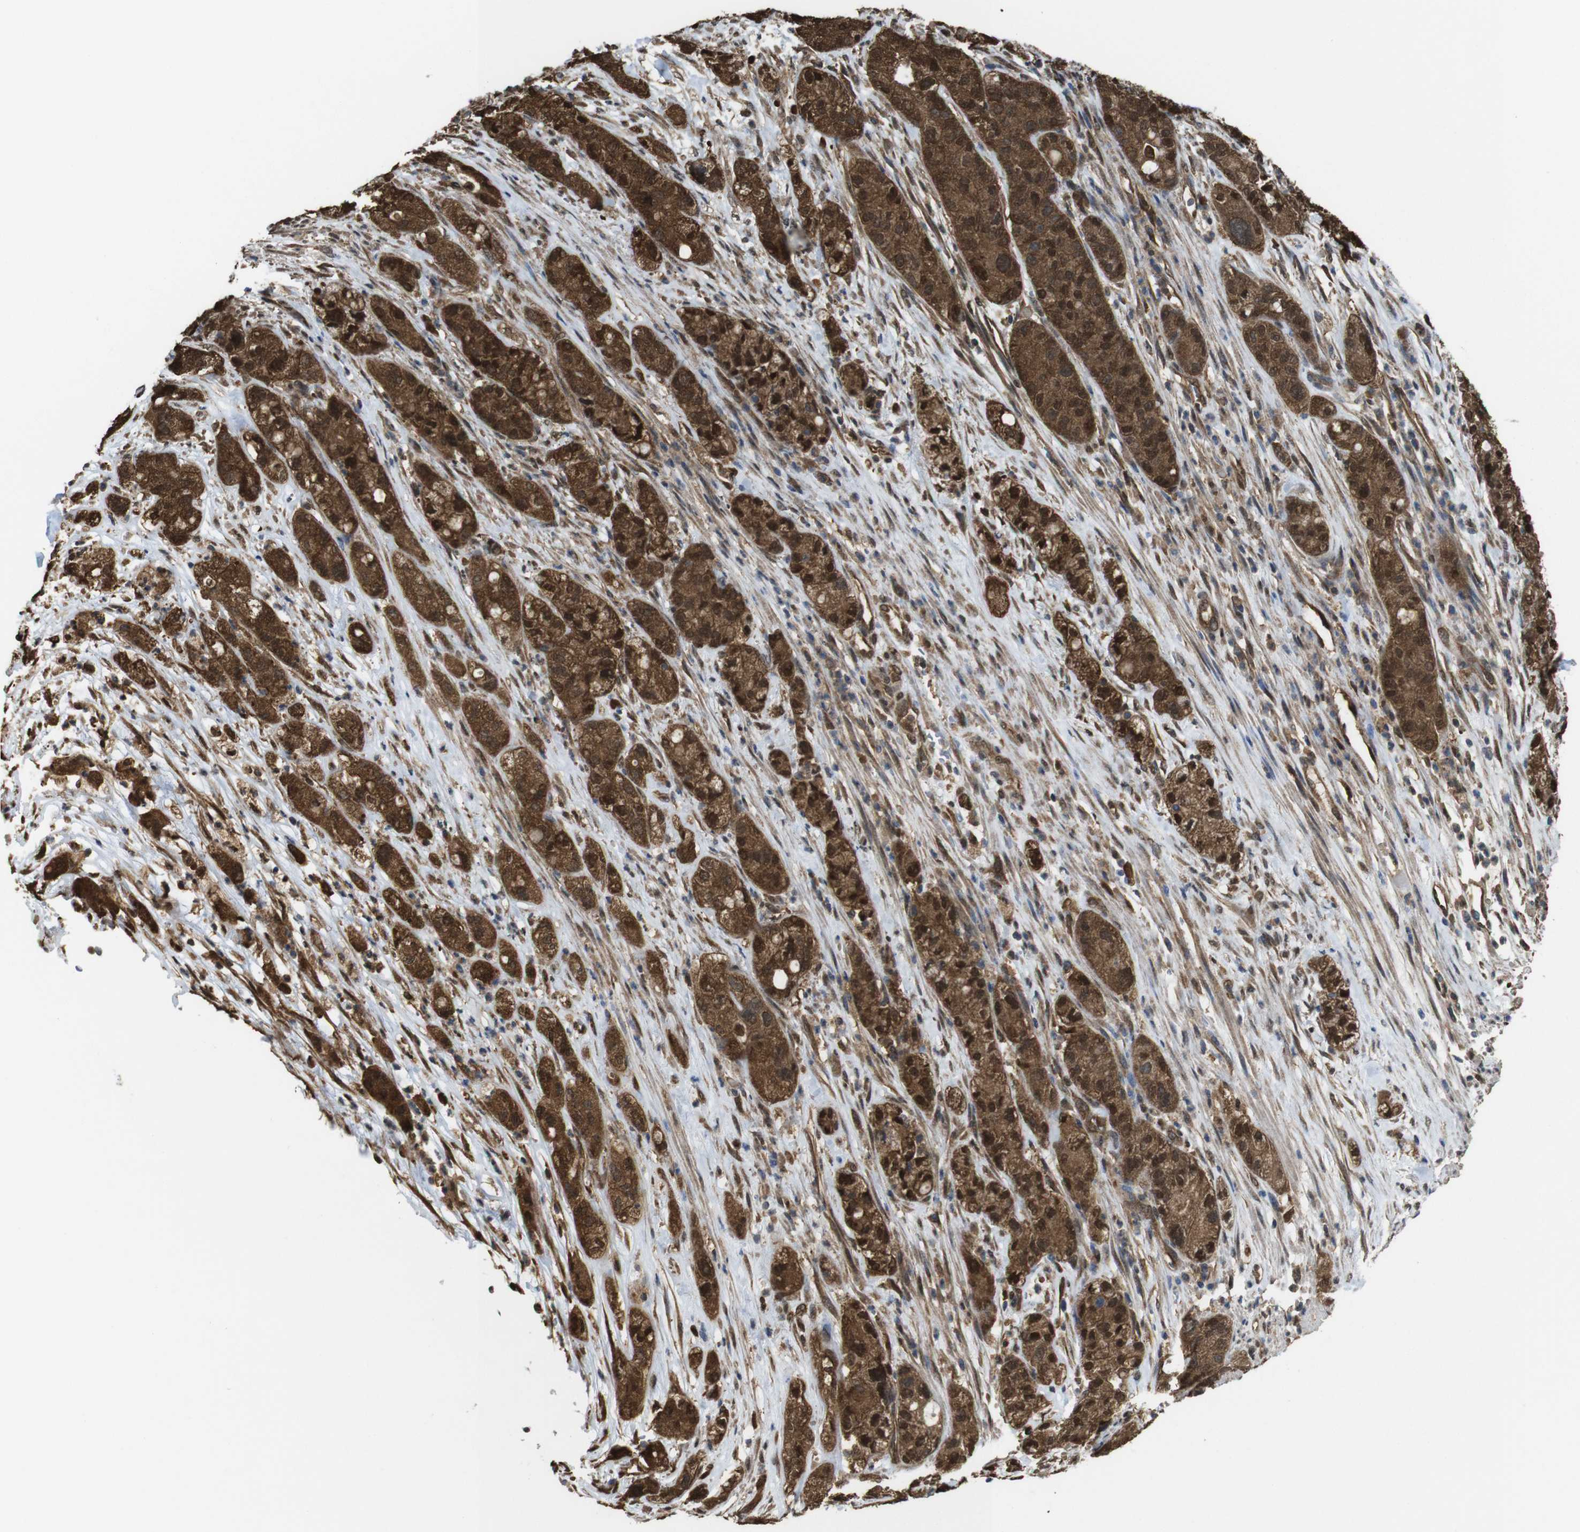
{"staining": {"intensity": "strong", "quantity": ">75%", "location": "cytoplasmic/membranous,nuclear"}, "tissue": "pancreatic cancer", "cell_type": "Tumor cells", "image_type": "cancer", "snomed": [{"axis": "morphology", "description": "Adenocarcinoma, NOS"}, {"axis": "topography", "description": "Pancreas"}], "caption": "Human pancreatic cancer (adenocarcinoma) stained for a protein (brown) reveals strong cytoplasmic/membranous and nuclear positive positivity in about >75% of tumor cells.", "gene": "YWHAG", "patient": {"sex": "female", "age": 78}}